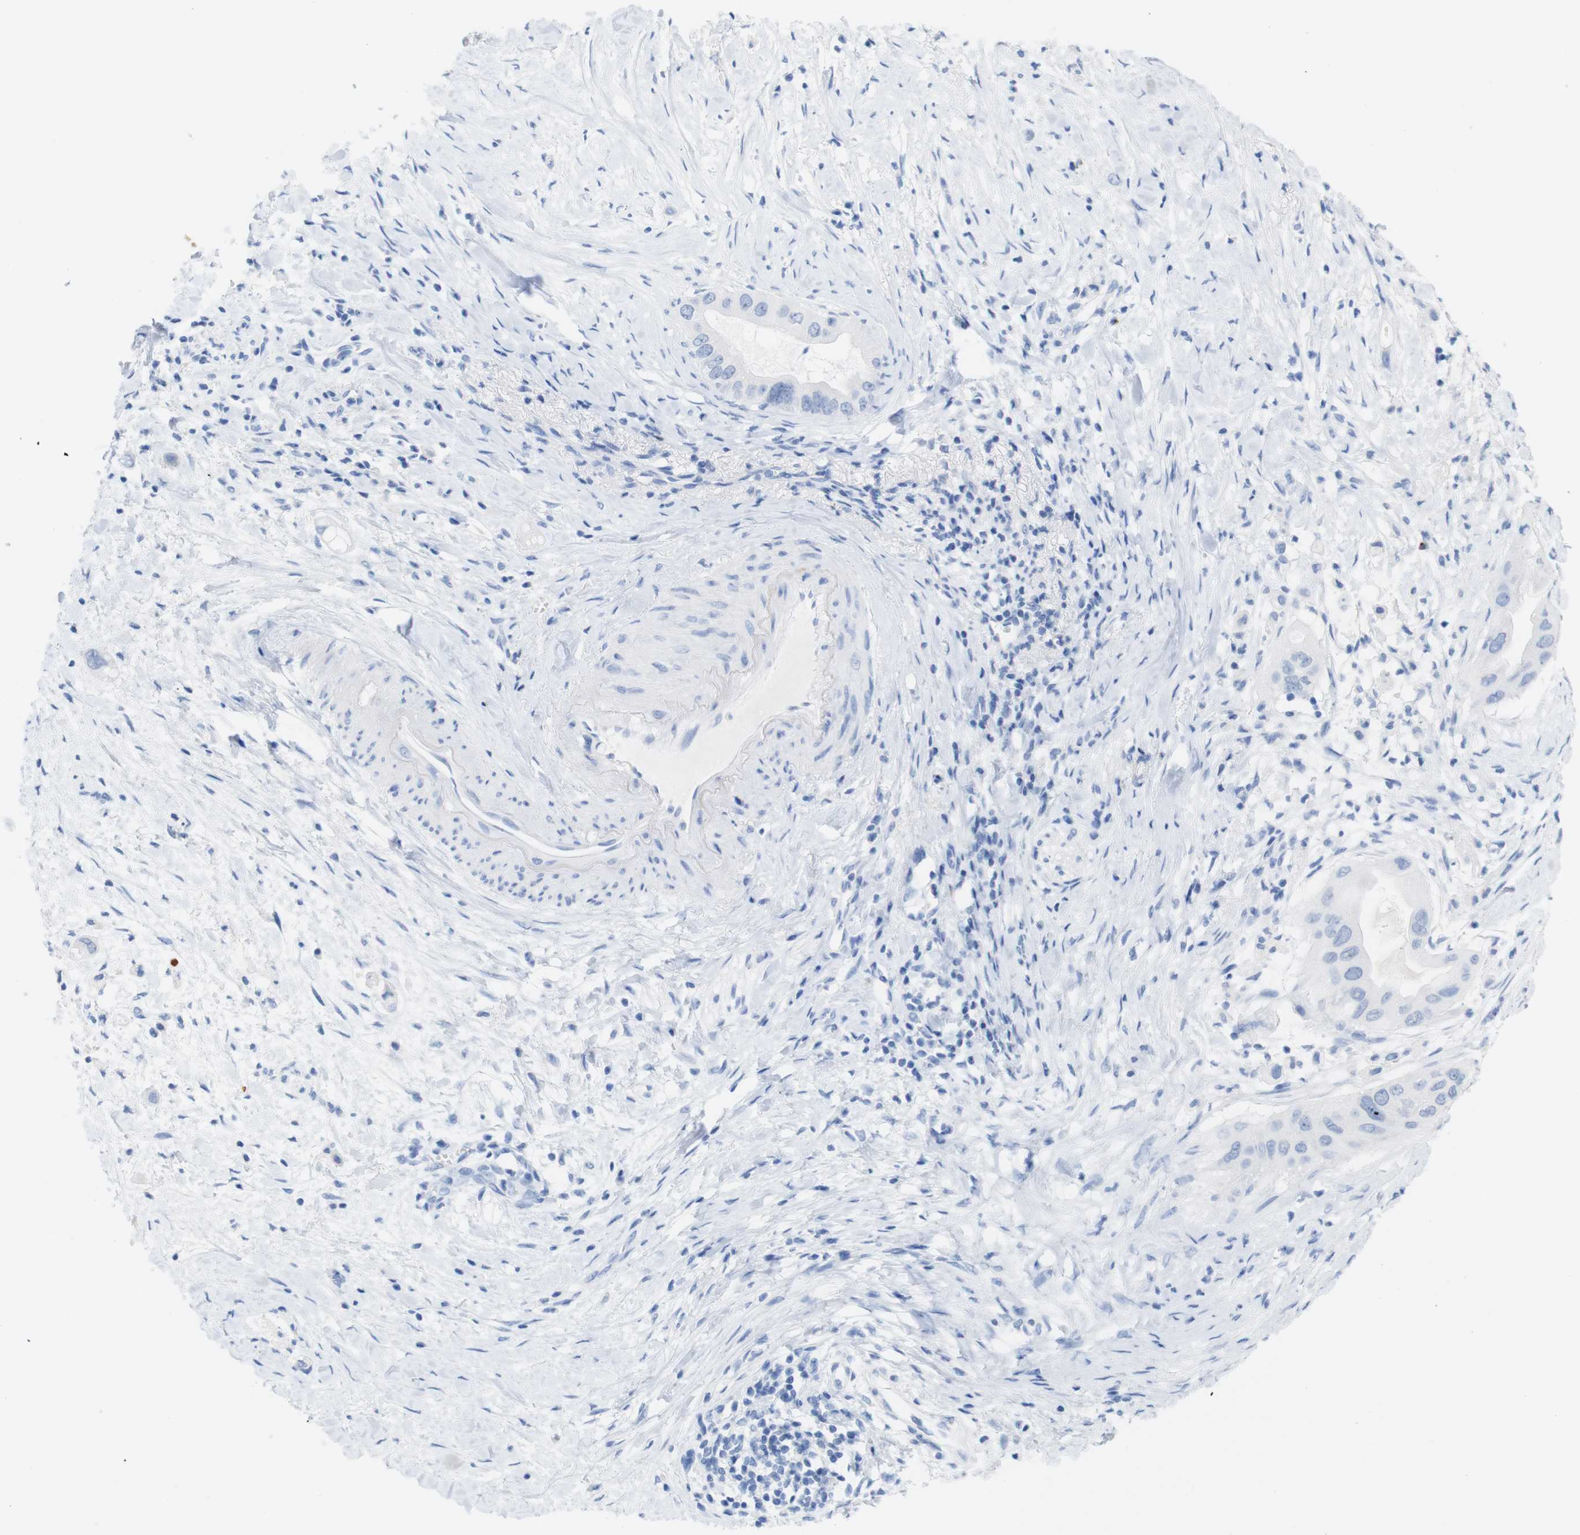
{"staining": {"intensity": "negative", "quantity": "none", "location": "none"}, "tissue": "pancreatic cancer", "cell_type": "Tumor cells", "image_type": "cancer", "snomed": [{"axis": "morphology", "description": "Adenocarcinoma, NOS"}, {"axis": "topography", "description": "Pancreas"}], "caption": "DAB immunohistochemical staining of pancreatic cancer (adenocarcinoma) shows no significant positivity in tumor cells. Brightfield microscopy of IHC stained with DAB (3,3'-diaminobenzidine) (brown) and hematoxylin (blue), captured at high magnification.", "gene": "LAG3", "patient": {"sex": "male", "age": 55}}